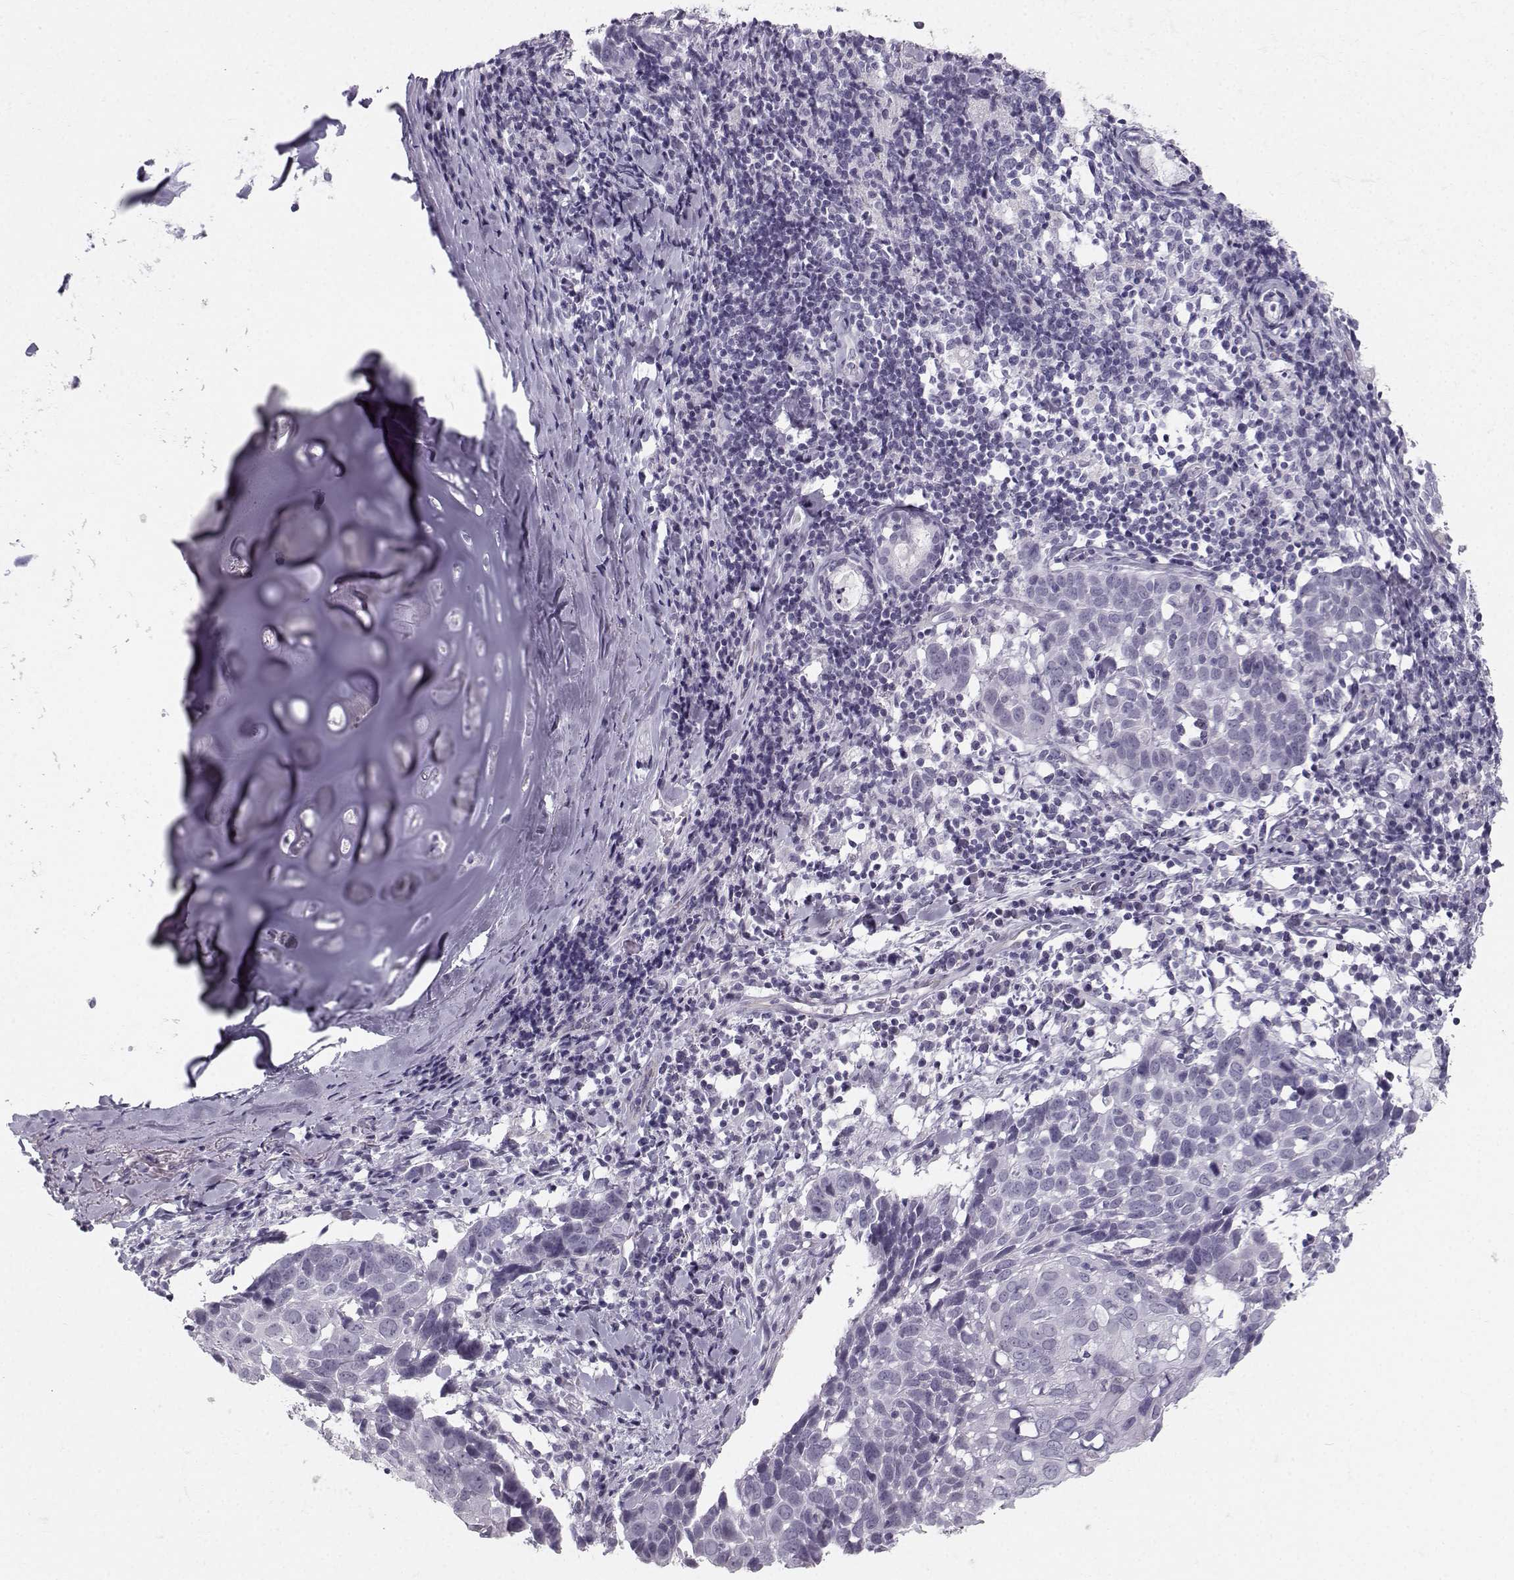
{"staining": {"intensity": "negative", "quantity": "none", "location": "none"}, "tissue": "lung cancer", "cell_type": "Tumor cells", "image_type": "cancer", "snomed": [{"axis": "morphology", "description": "Squamous cell carcinoma, NOS"}, {"axis": "topography", "description": "Lung"}], "caption": "DAB immunohistochemical staining of human squamous cell carcinoma (lung) shows no significant staining in tumor cells.", "gene": "CASR", "patient": {"sex": "male", "age": 57}}